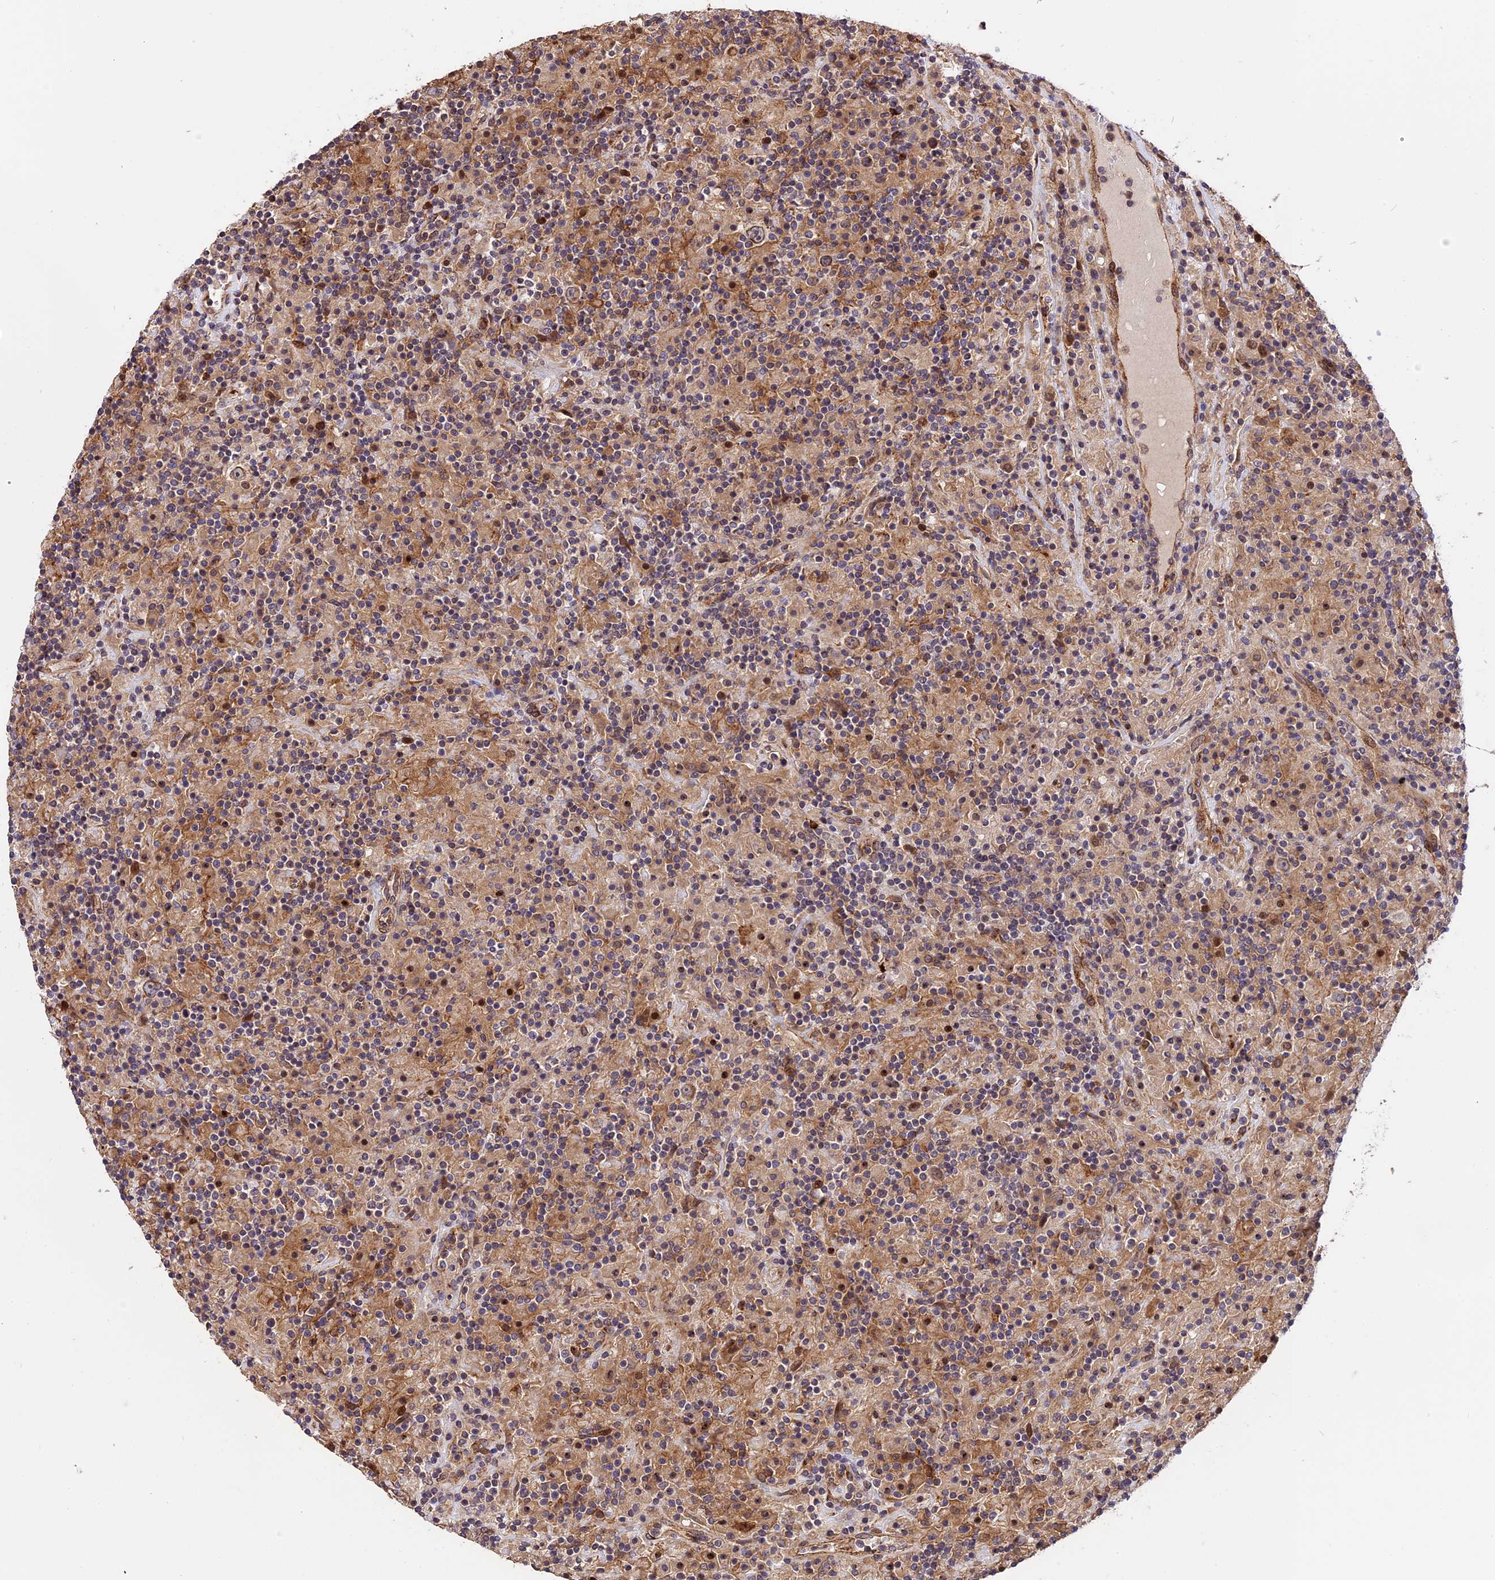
{"staining": {"intensity": "moderate", "quantity": ">75%", "location": "cytoplasmic/membranous"}, "tissue": "lymphoma", "cell_type": "Tumor cells", "image_type": "cancer", "snomed": [{"axis": "morphology", "description": "Hodgkin's disease, NOS"}, {"axis": "topography", "description": "Lymph node"}], "caption": "Brown immunohistochemical staining in lymphoma exhibits moderate cytoplasmic/membranous positivity in about >75% of tumor cells. The staining is performed using DAB brown chromogen to label protein expression. The nuclei are counter-stained blue using hematoxylin.", "gene": "HERPUD1", "patient": {"sex": "male", "age": 70}}